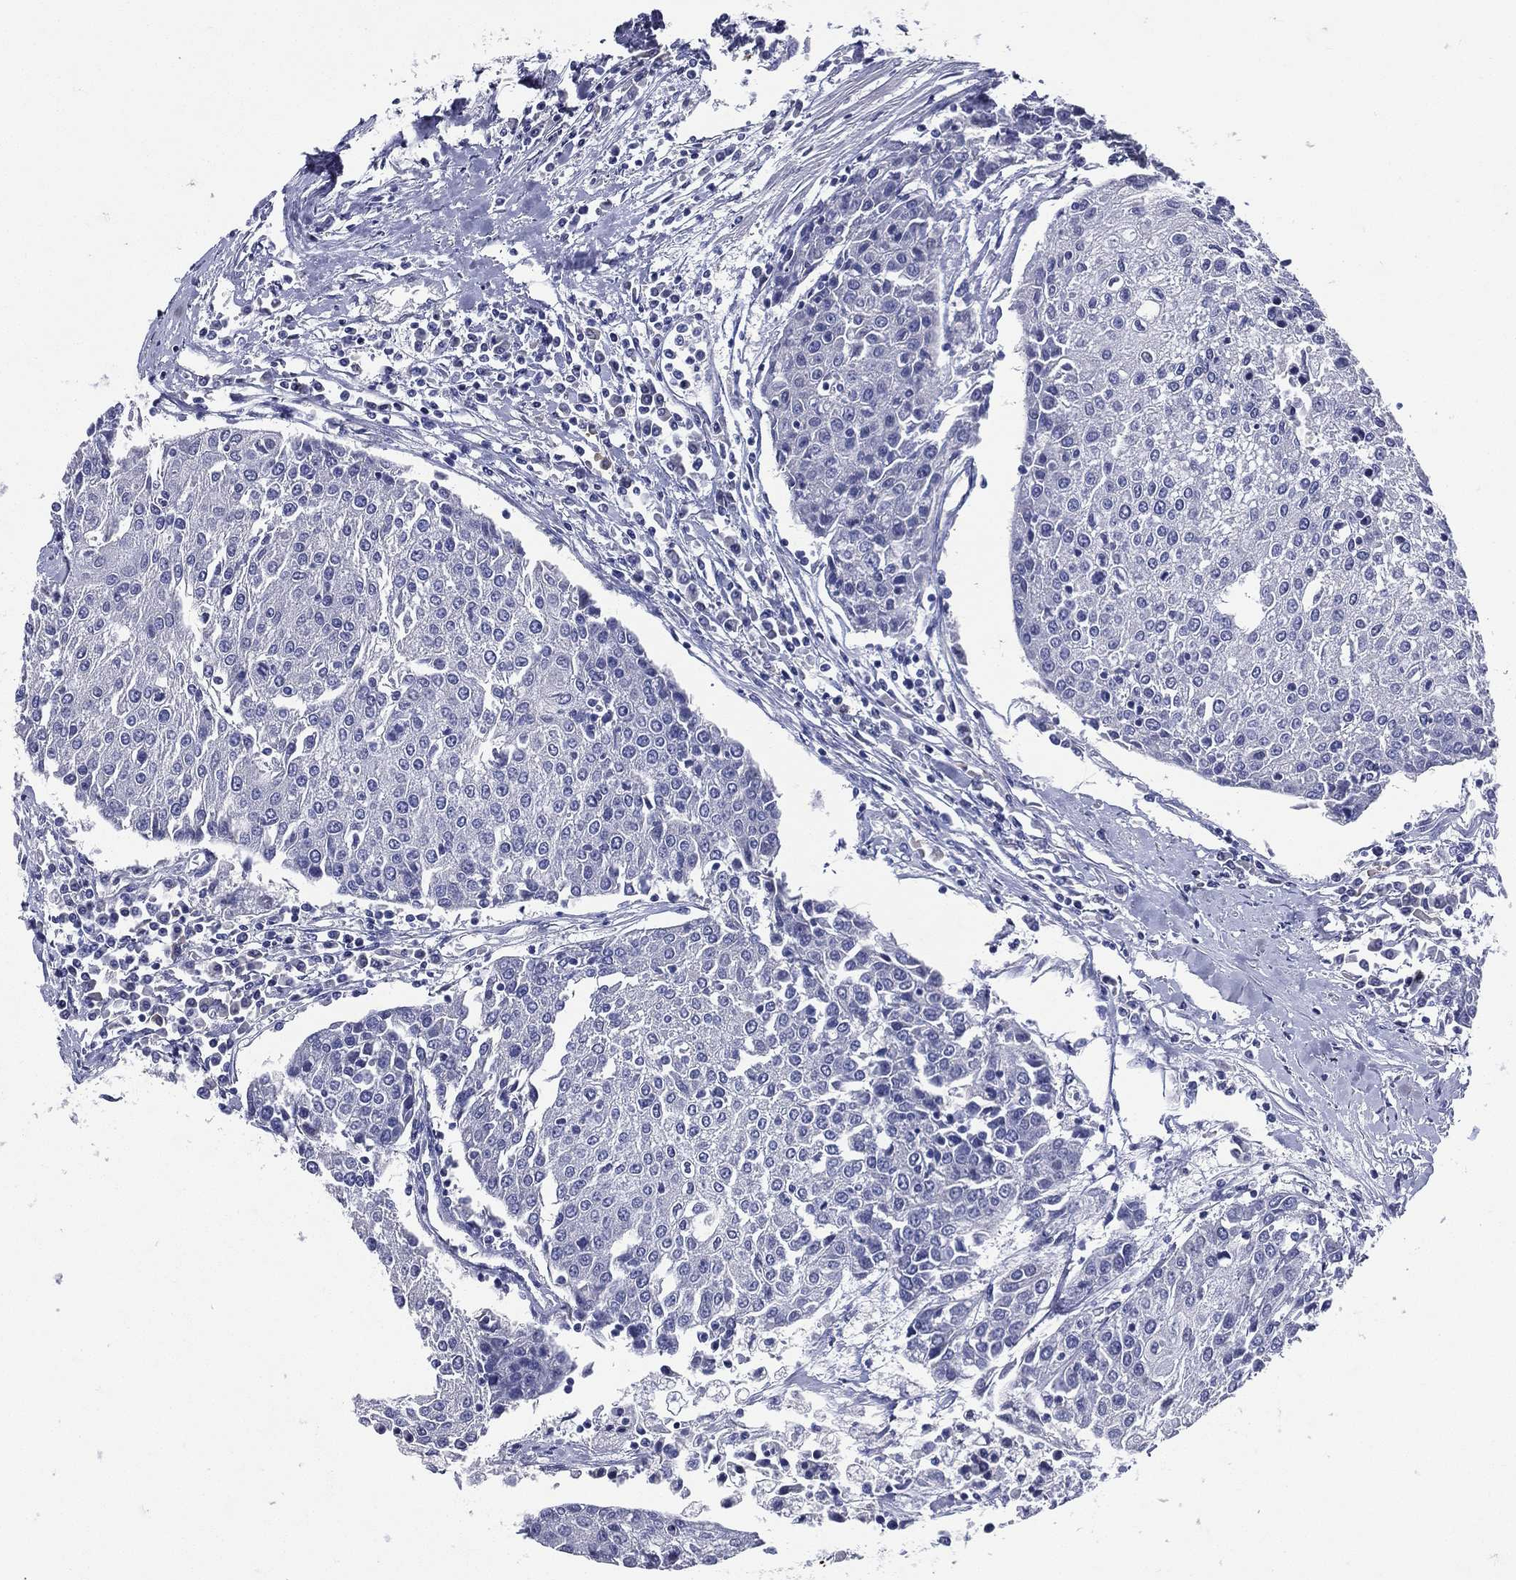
{"staining": {"intensity": "negative", "quantity": "none", "location": "none"}, "tissue": "urothelial cancer", "cell_type": "Tumor cells", "image_type": "cancer", "snomed": [{"axis": "morphology", "description": "Urothelial carcinoma, High grade"}, {"axis": "topography", "description": "Urinary bladder"}], "caption": "IHC image of neoplastic tissue: urothelial cancer stained with DAB (3,3'-diaminobenzidine) displays no significant protein expression in tumor cells.", "gene": "TGM1", "patient": {"sex": "female", "age": 85}}